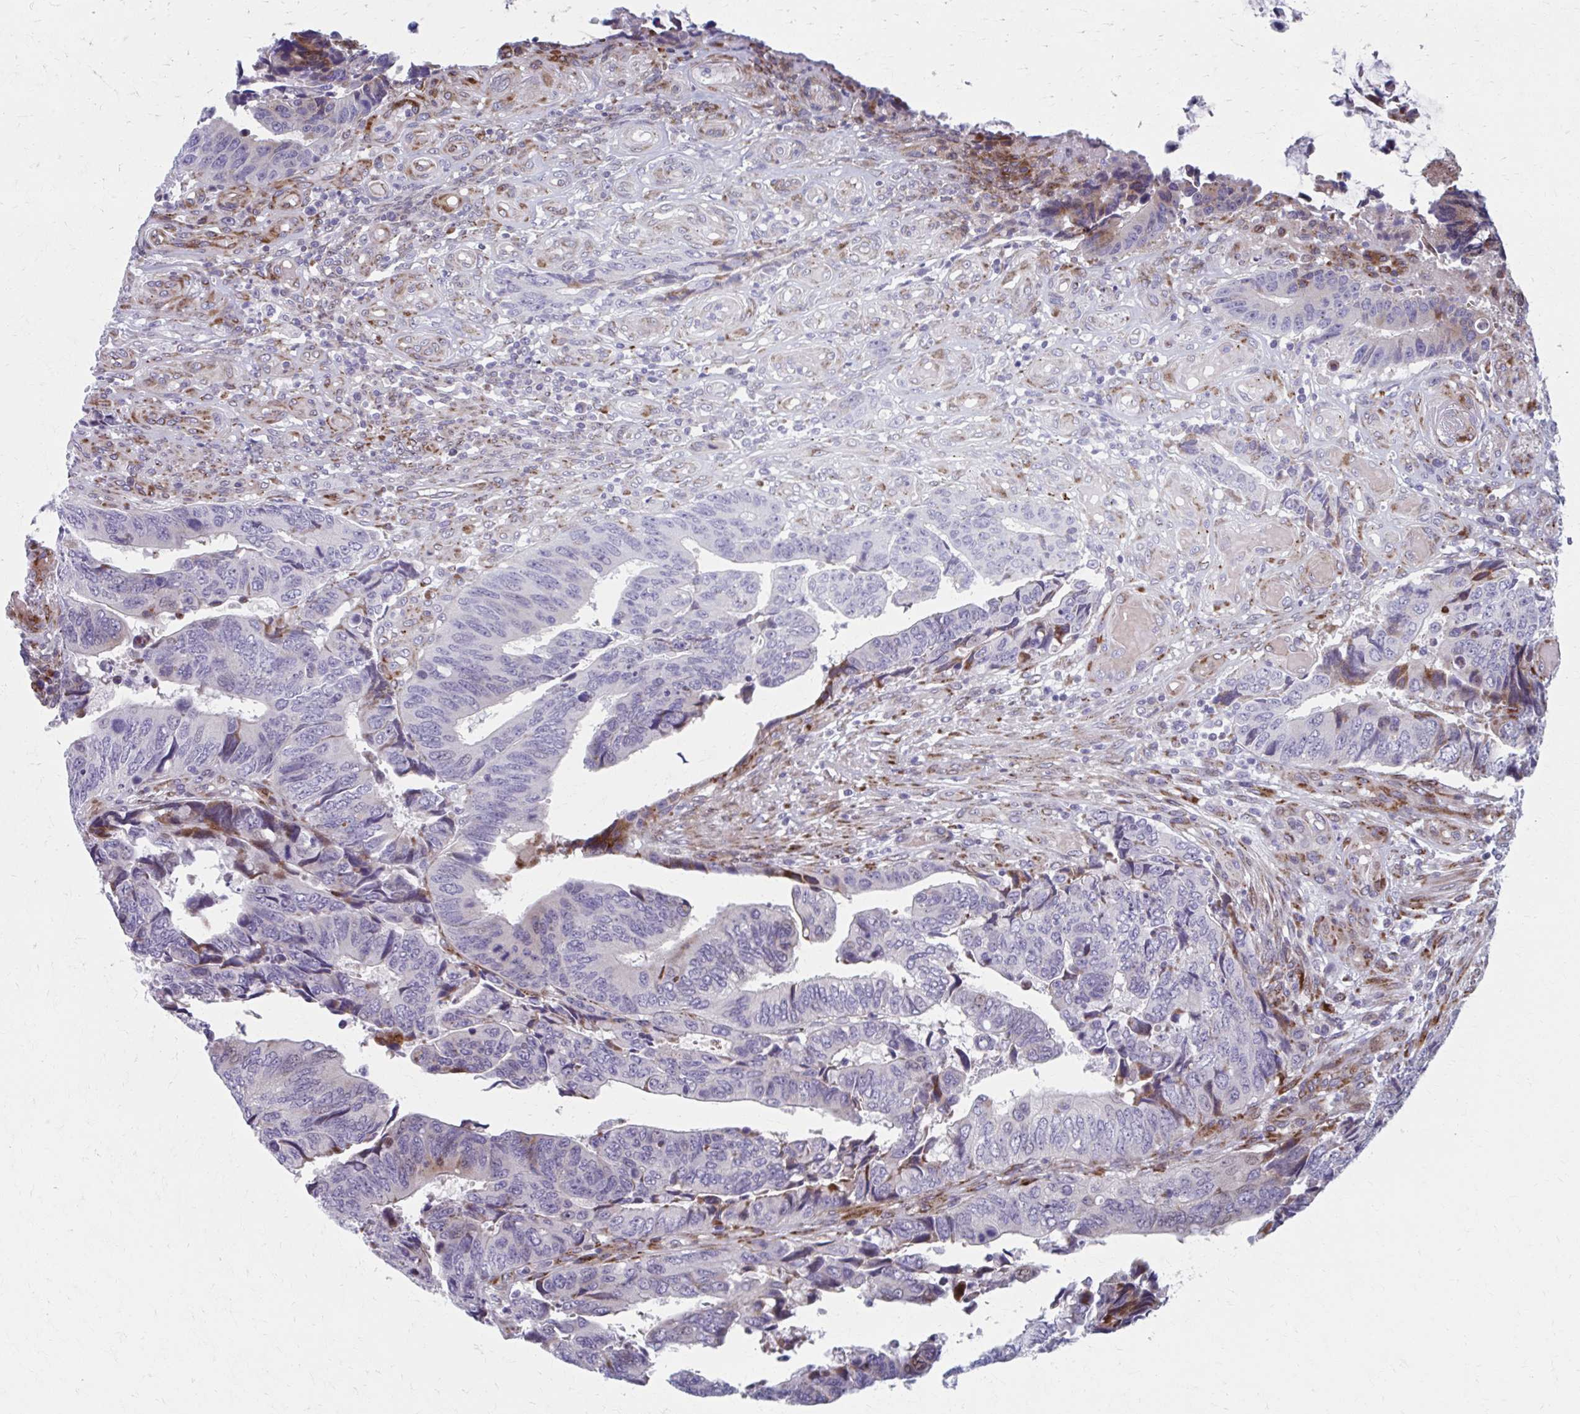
{"staining": {"intensity": "moderate", "quantity": "<25%", "location": "cytoplasmic/membranous"}, "tissue": "colorectal cancer", "cell_type": "Tumor cells", "image_type": "cancer", "snomed": [{"axis": "morphology", "description": "Adenocarcinoma, NOS"}, {"axis": "topography", "description": "Colon"}], "caption": "A high-resolution photomicrograph shows immunohistochemistry staining of adenocarcinoma (colorectal), which exhibits moderate cytoplasmic/membranous positivity in approximately <25% of tumor cells.", "gene": "OLFM2", "patient": {"sex": "male", "age": 87}}